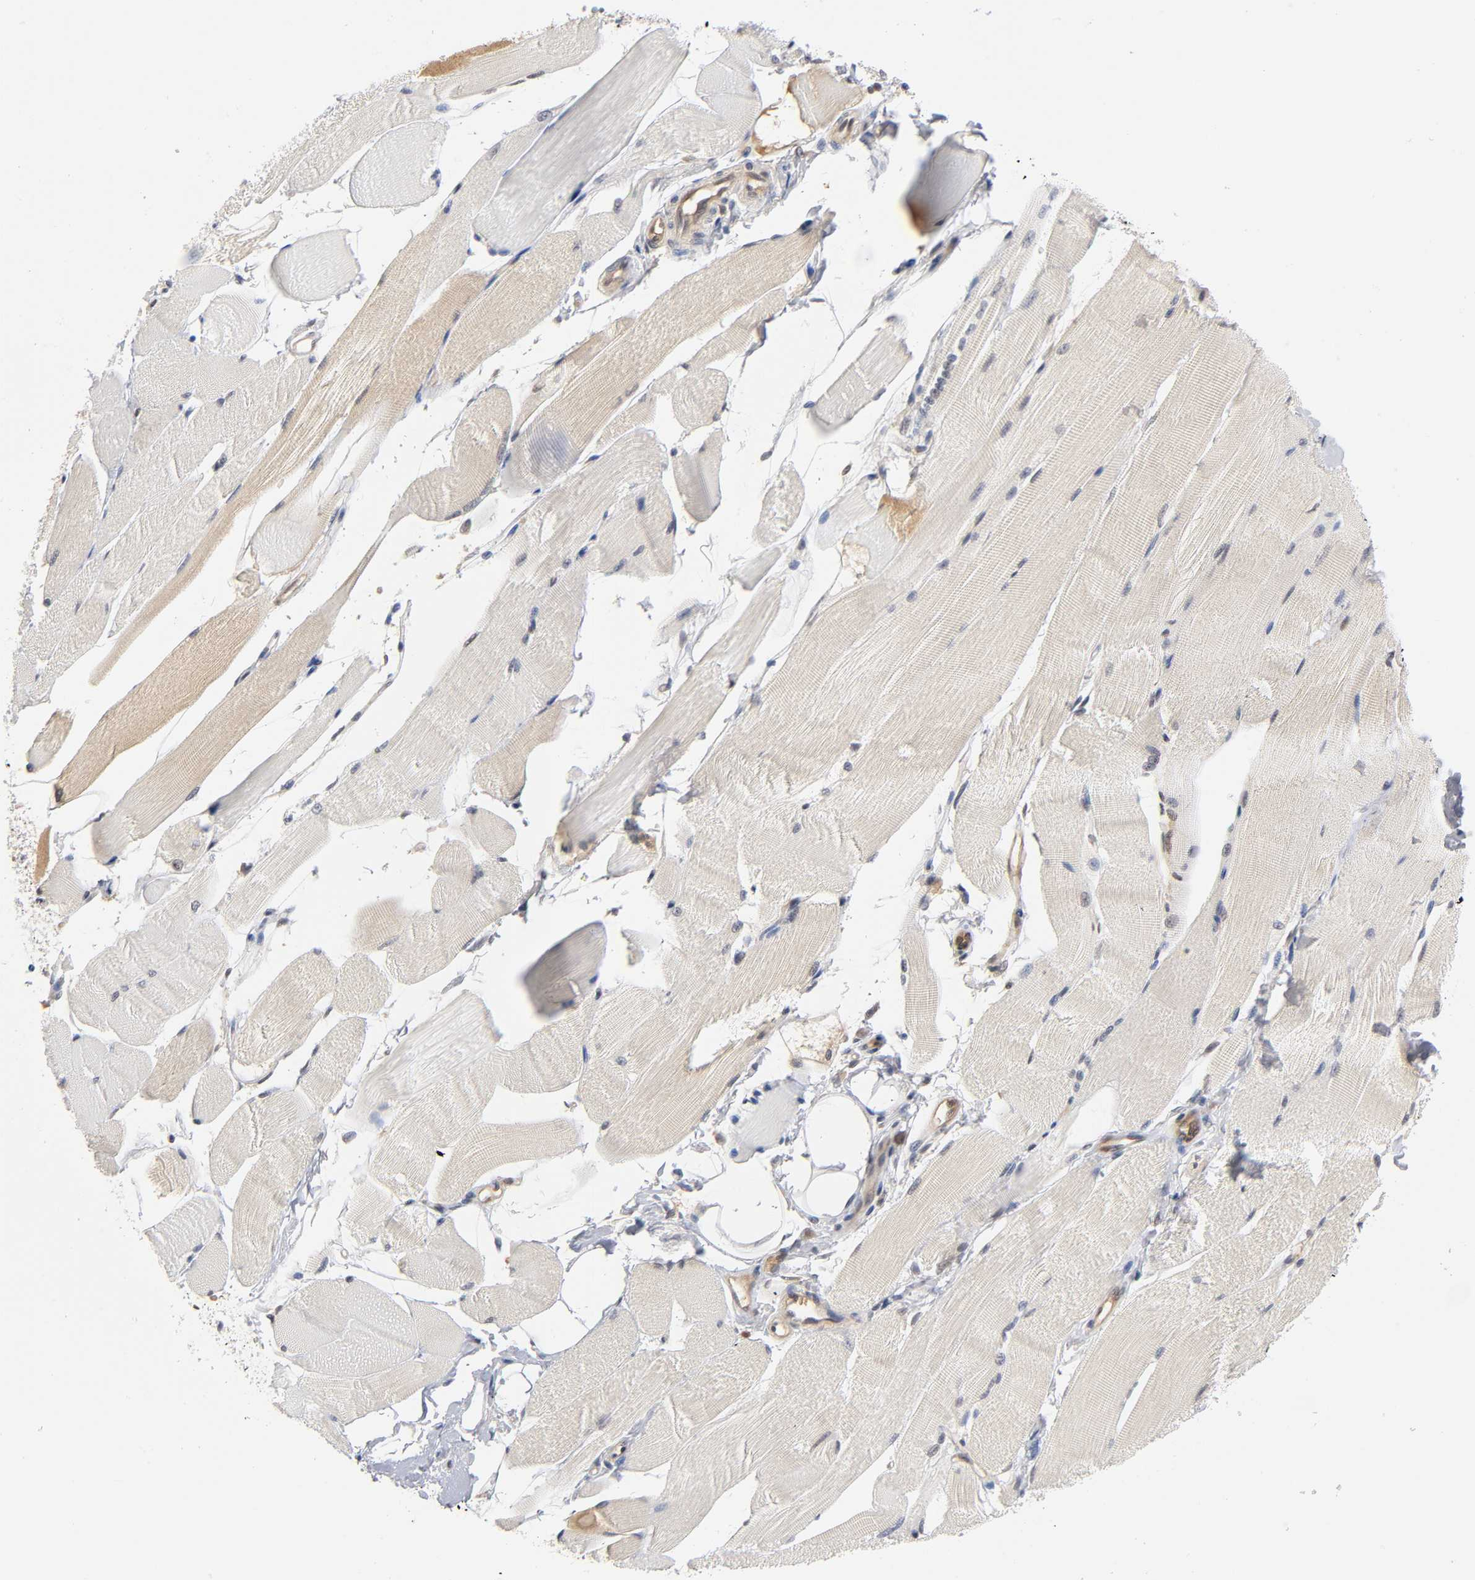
{"staining": {"intensity": "weak", "quantity": "<25%", "location": "cytoplasmic/membranous"}, "tissue": "skeletal muscle", "cell_type": "Myocytes", "image_type": "normal", "snomed": [{"axis": "morphology", "description": "Normal tissue, NOS"}, {"axis": "topography", "description": "Skeletal muscle"}, {"axis": "topography", "description": "Peripheral nerve tissue"}], "caption": "IHC of benign skeletal muscle shows no positivity in myocytes. The staining was performed using DAB to visualize the protein expression in brown, while the nuclei were stained in blue with hematoxylin (Magnification: 20x).", "gene": "DFFB", "patient": {"sex": "female", "age": 84}}